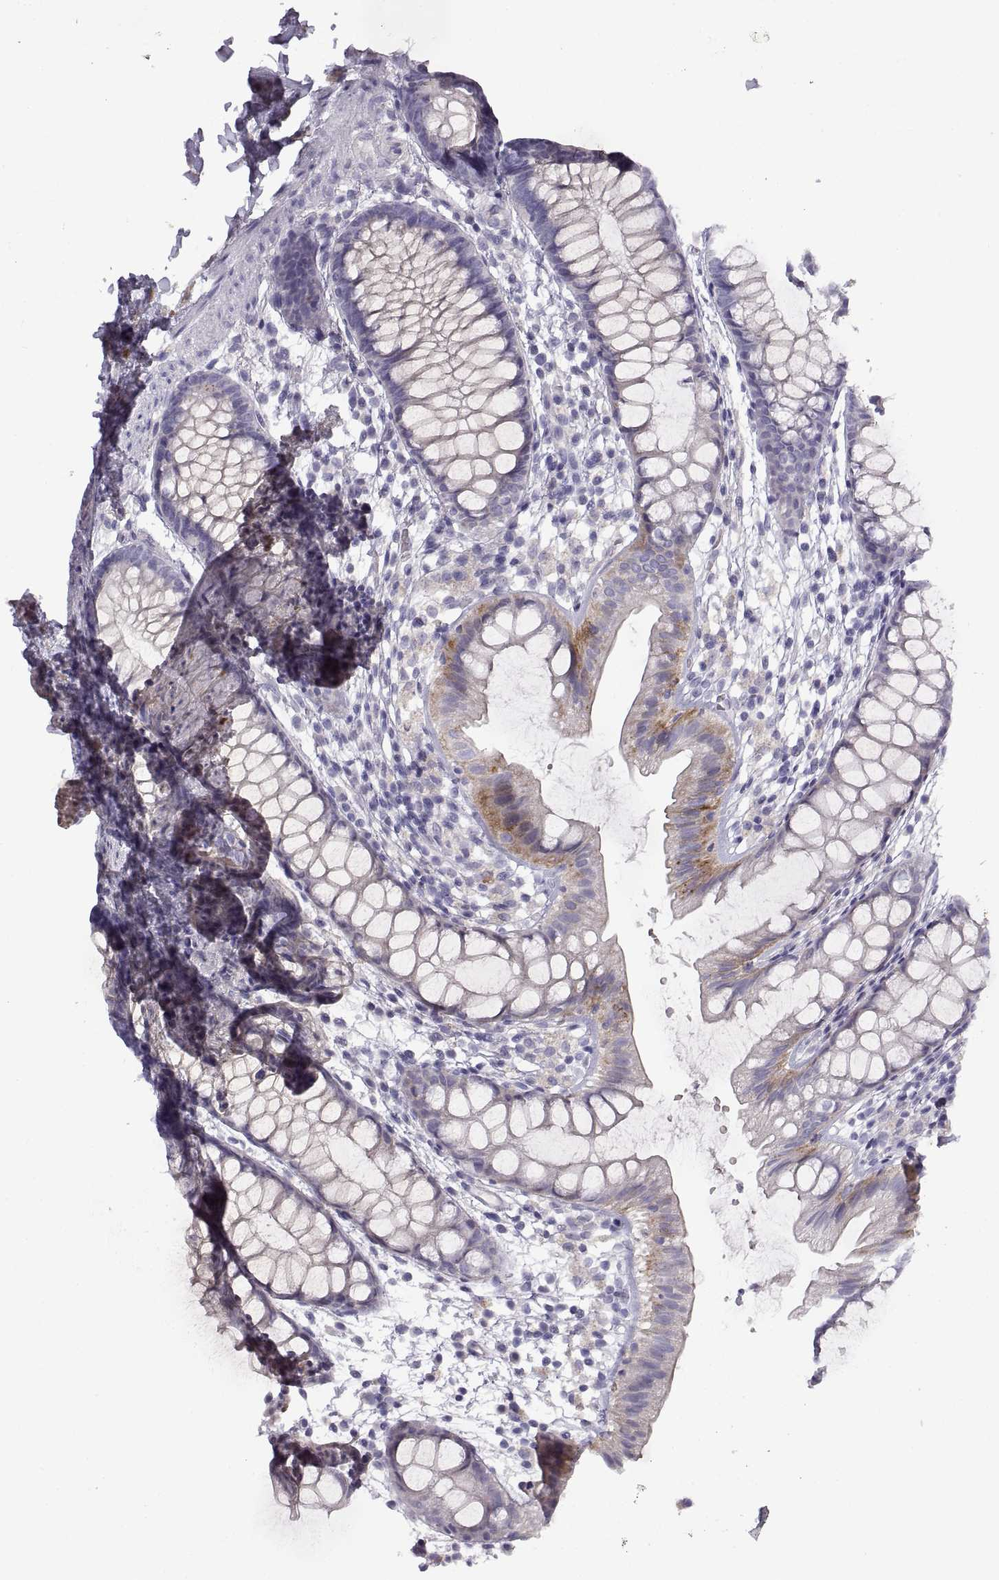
{"staining": {"intensity": "weak", "quantity": "25%-75%", "location": "cytoplasmic/membranous"}, "tissue": "rectum", "cell_type": "Glandular cells", "image_type": "normal", "snomed": [{"axis": "morphology", "description": "Normal tissue, NOS"}, {"axis": "topography", "description": "Rectum"}], "caption": "IHC histopathology image of benign rectum: rectum stained using immunohistochemistry (IHC) reveals low levels of weak protein expression localized specifically in the cytoplasmic/membranous of glandular cells, appearing as a cytoplasmic/membranous brown color.", "gene": "CRYBB3", "patient": {"sex": "male", "age": 57}}